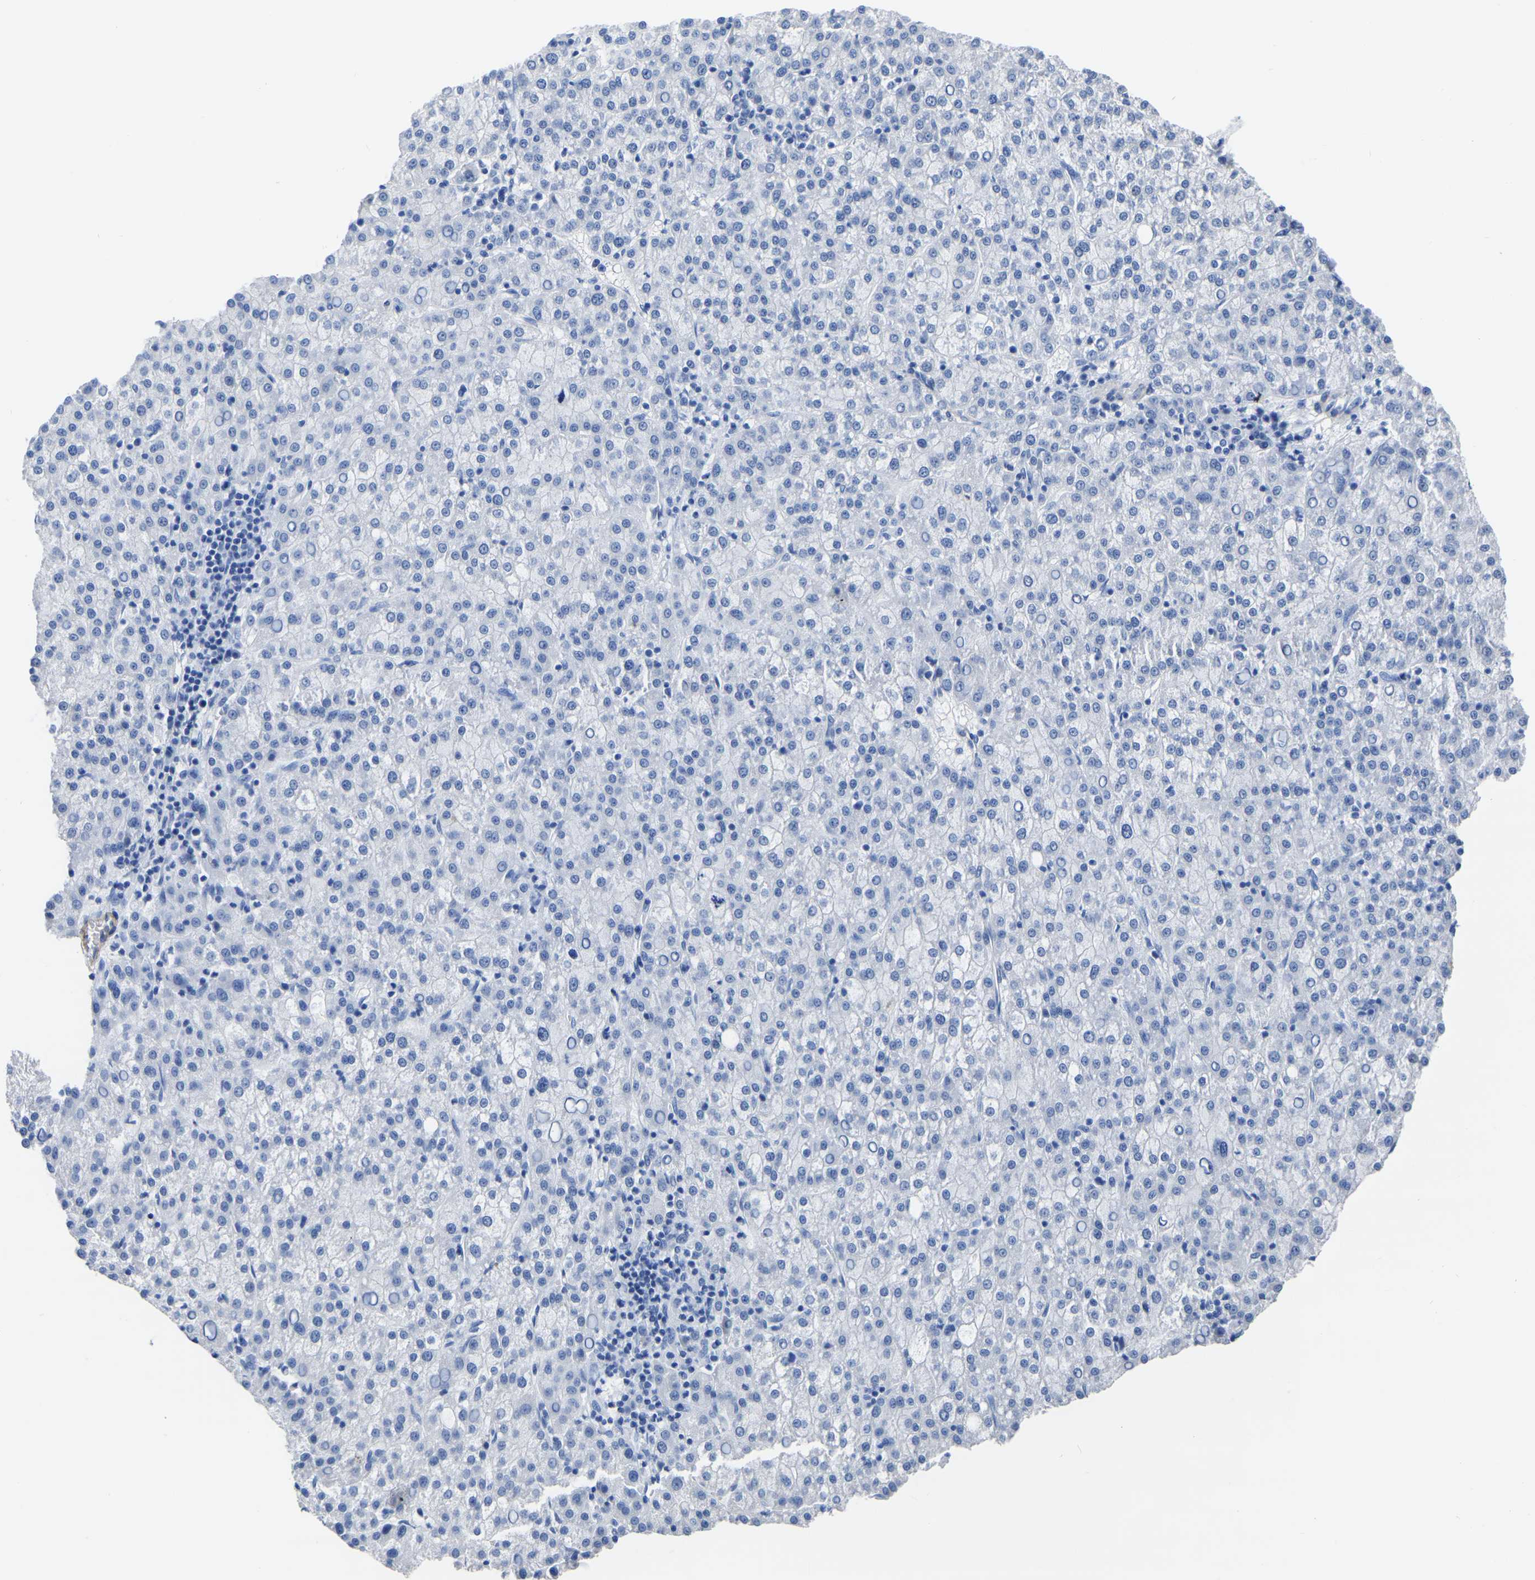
{"staining": {"intensity": "negative", "quantity": "none", "location": "none"}, "tissue": "liver cancer", "cell_type": "Tumor cells", "image_type": "cancer", "snomed": [{"axis": "morphology", "description": "Carcinoma, Hepatocellular, NOS"}, {"axis": "topography", "description": "Liver"}], "caption": "IHC of liver hepatocellular carcinoma demonstrates no staining in tumor cells. (Stains: DAB immunohistochemistry with hematoxylin counter stain, Microscopy: brightfield microscopy at high magnification).", "gene": "SLC45A3", "patient": {"sex": "female", "age": 58}}